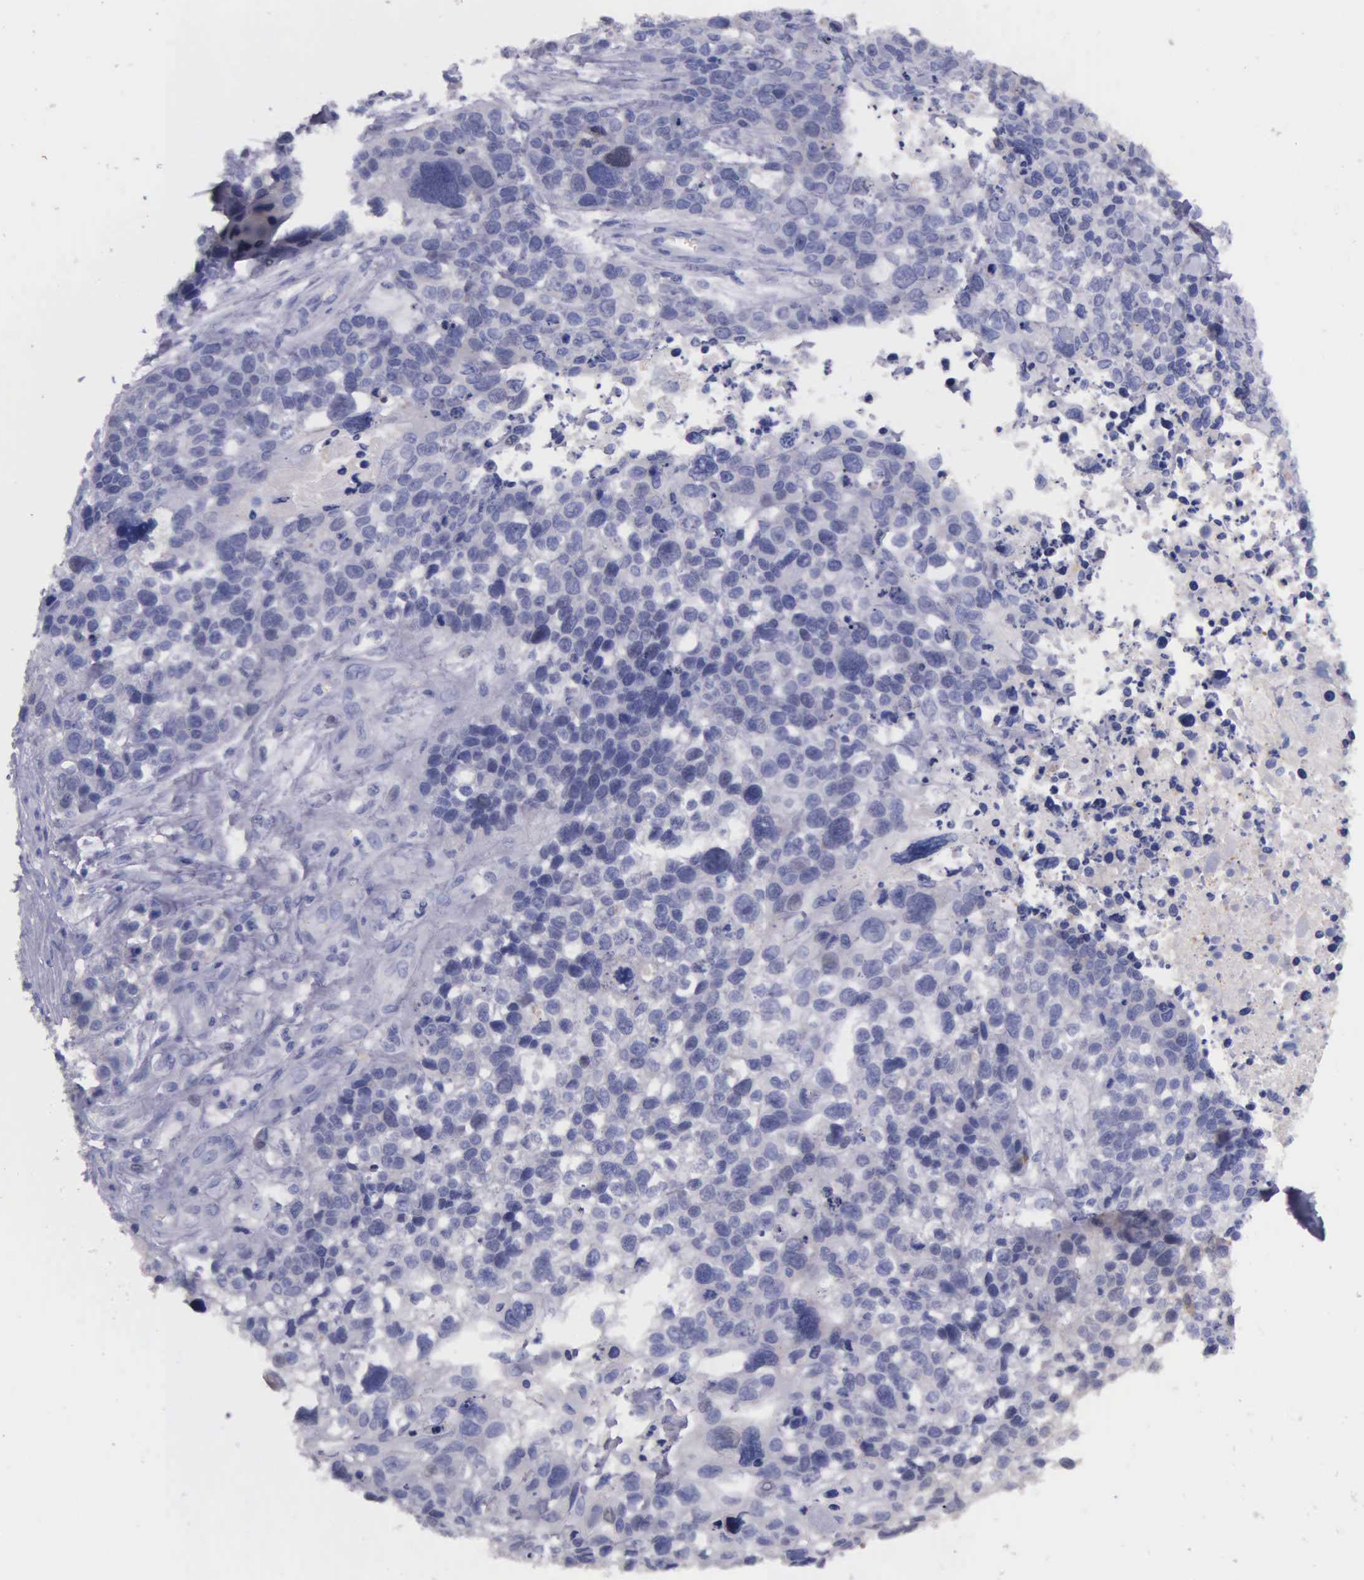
{"staining": {"intensity": "negative", "quantity": "none", "location": "none"}, "tissue": "lung cancer", "cell_type": "Tumor cells", "image_type": "cancer", "snomed": [{"axis": "morphology", "description": "Squamous cell carcinoma, NOS"}, {"axis": "topography", "description": "Lymph node"}, {"axis": "topography", "description": "Lung"}], "caption": "Tumor cells are negative for protein expression in human squamous cell carcinoma (lung).", "gene": "GSTT2", "patient": {"sex": "male", "age": 74}}